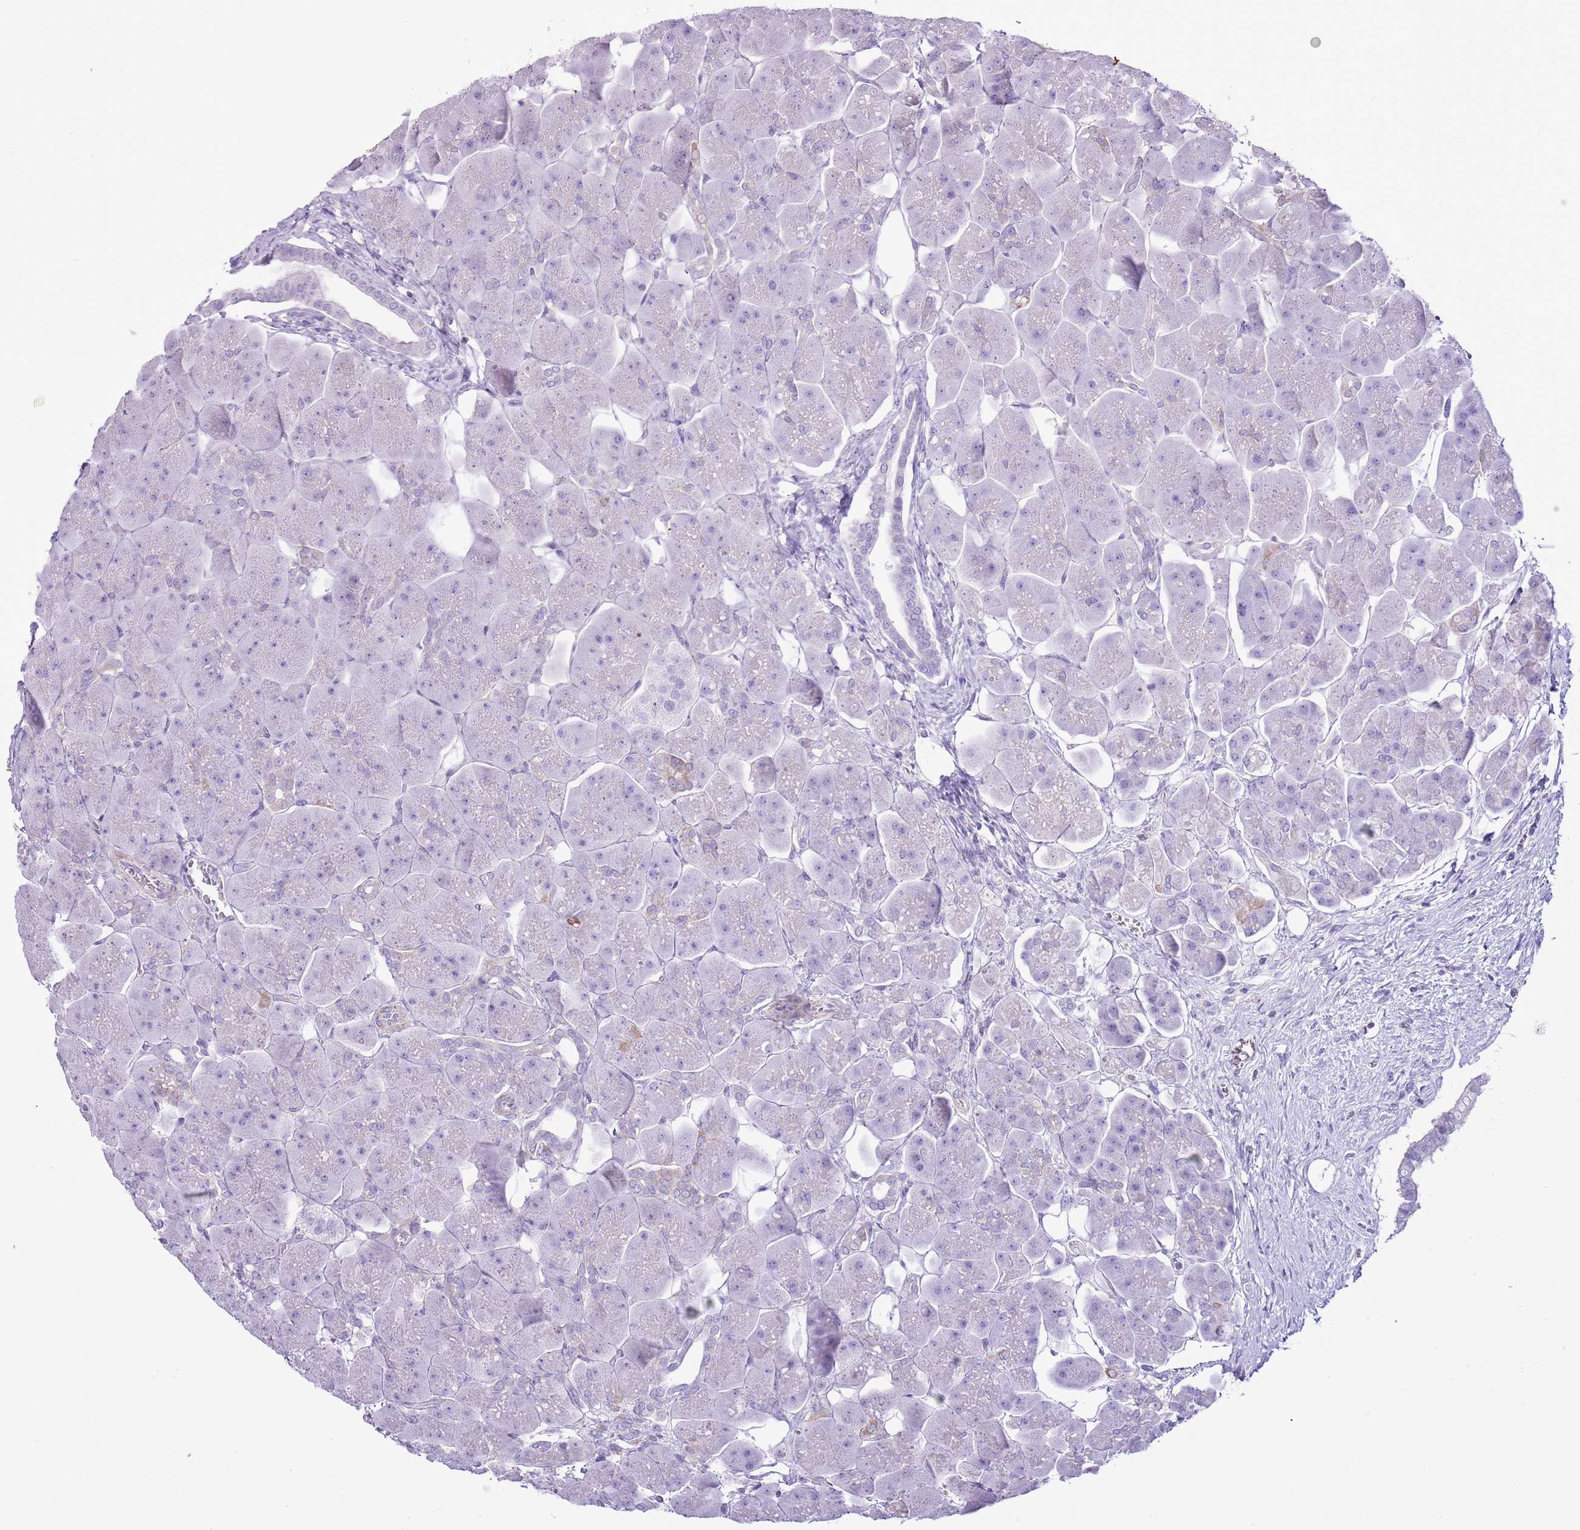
{"staining": {"intensity": "negative", "quantity": "none", "location": "none"}, "tissue": "pancreas", "cell_type": "Exocrine glandular cells", "image_type": "normal", "snomed": [{"axis": "morphology", "description": "Normal tissue, NOS"}, {"axis": "topography", "description": "Pancreas"}], "caption": "Immunohistochemistry image of unremarkable human pancreas stained for a protein (brown), which reveals no expression in exocrine glandular cells.", "gene": "SLC23A1", "patient": {"sex": "male", "age": 66}}